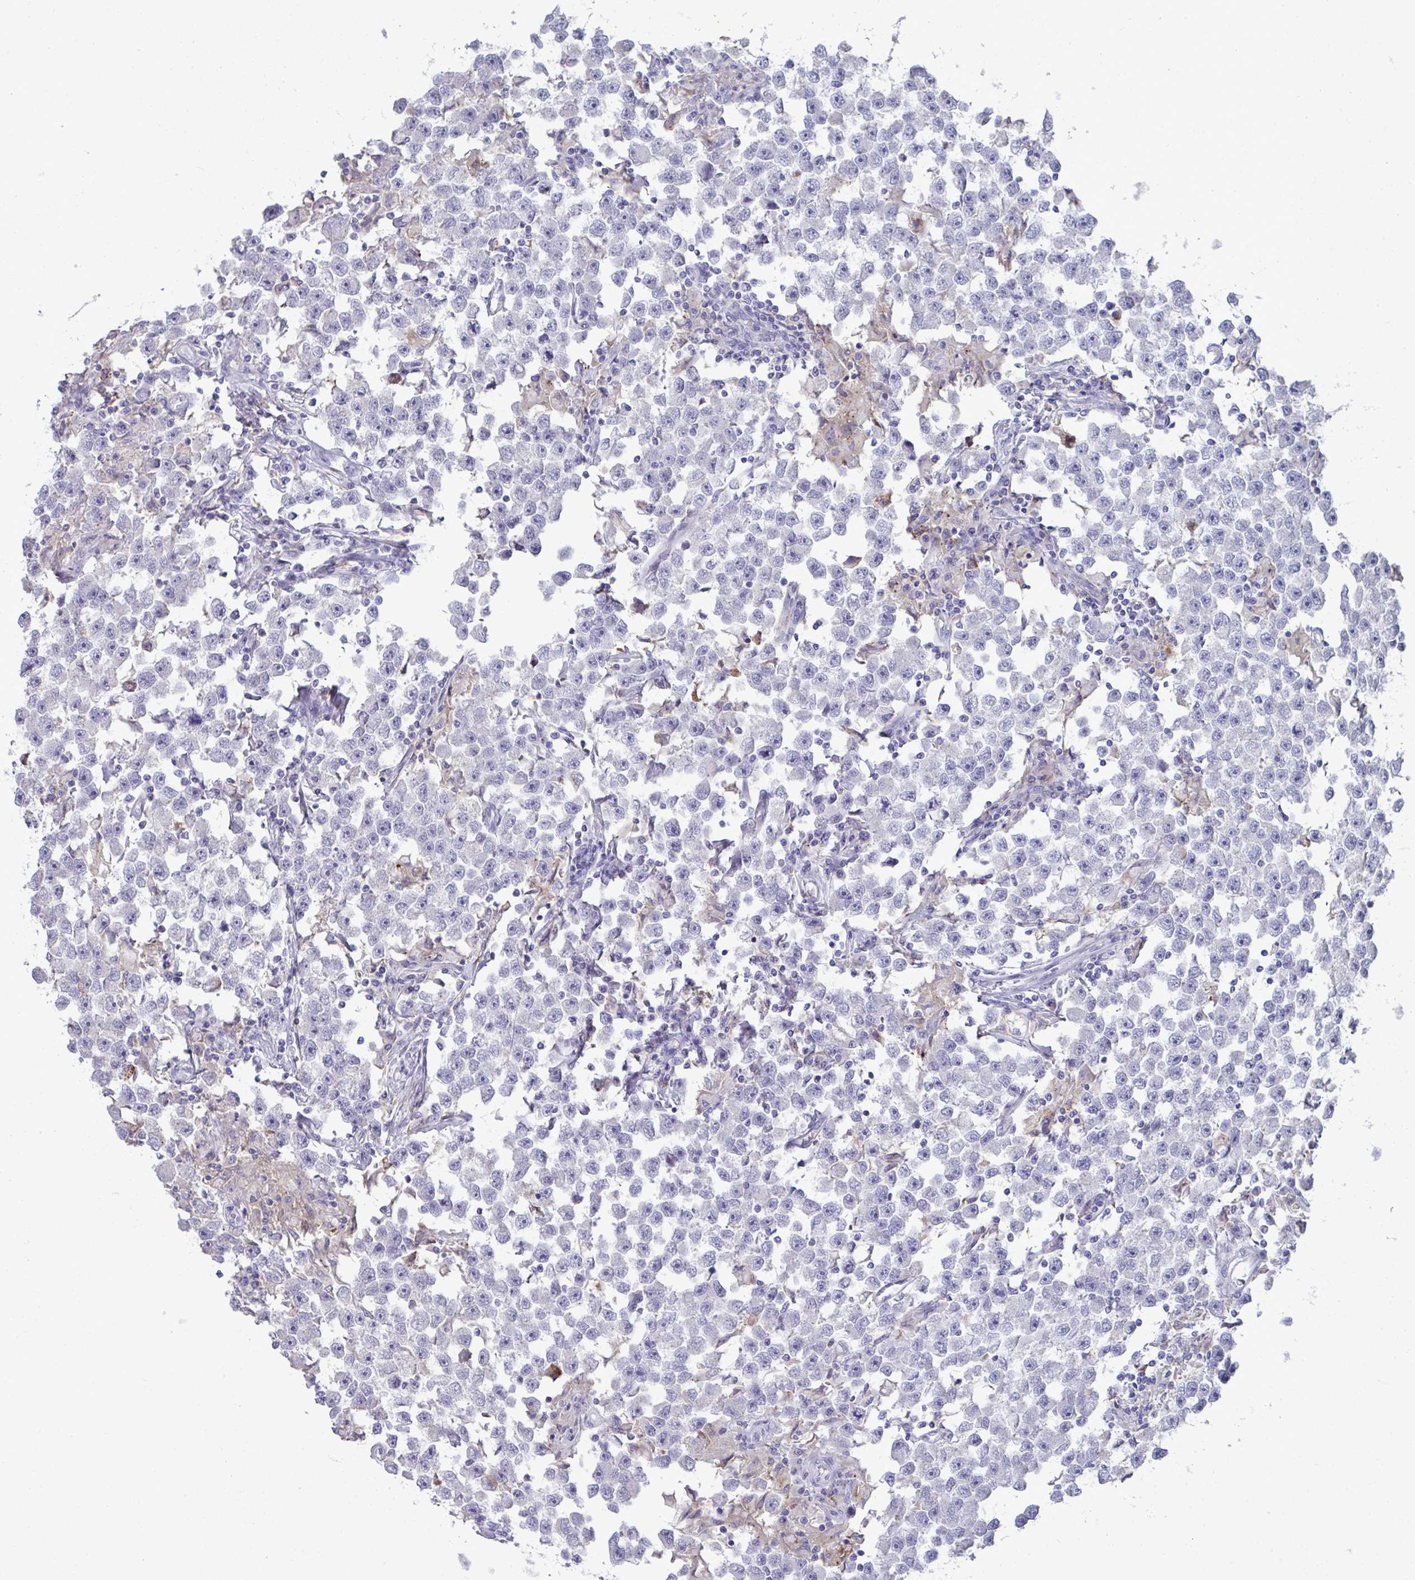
{"staining": {"intensity": "negative", "quantity": "none", "location": "none"}, "tissue": "testis cancer", "cell_type": "Tumor cells", "image_type": "cancer", "snomed": [{"axis": "morphology", "description": "Seminoma, NOS"}, {"axis": "topography", "description": "Testis"}], "caption": "This is an immunohistochemistry photomicrograph of testis seminoma. There is no positivity in tumor cells.", "gene": "RGPD5", "patient": {"sex": "male", "age": 33}}